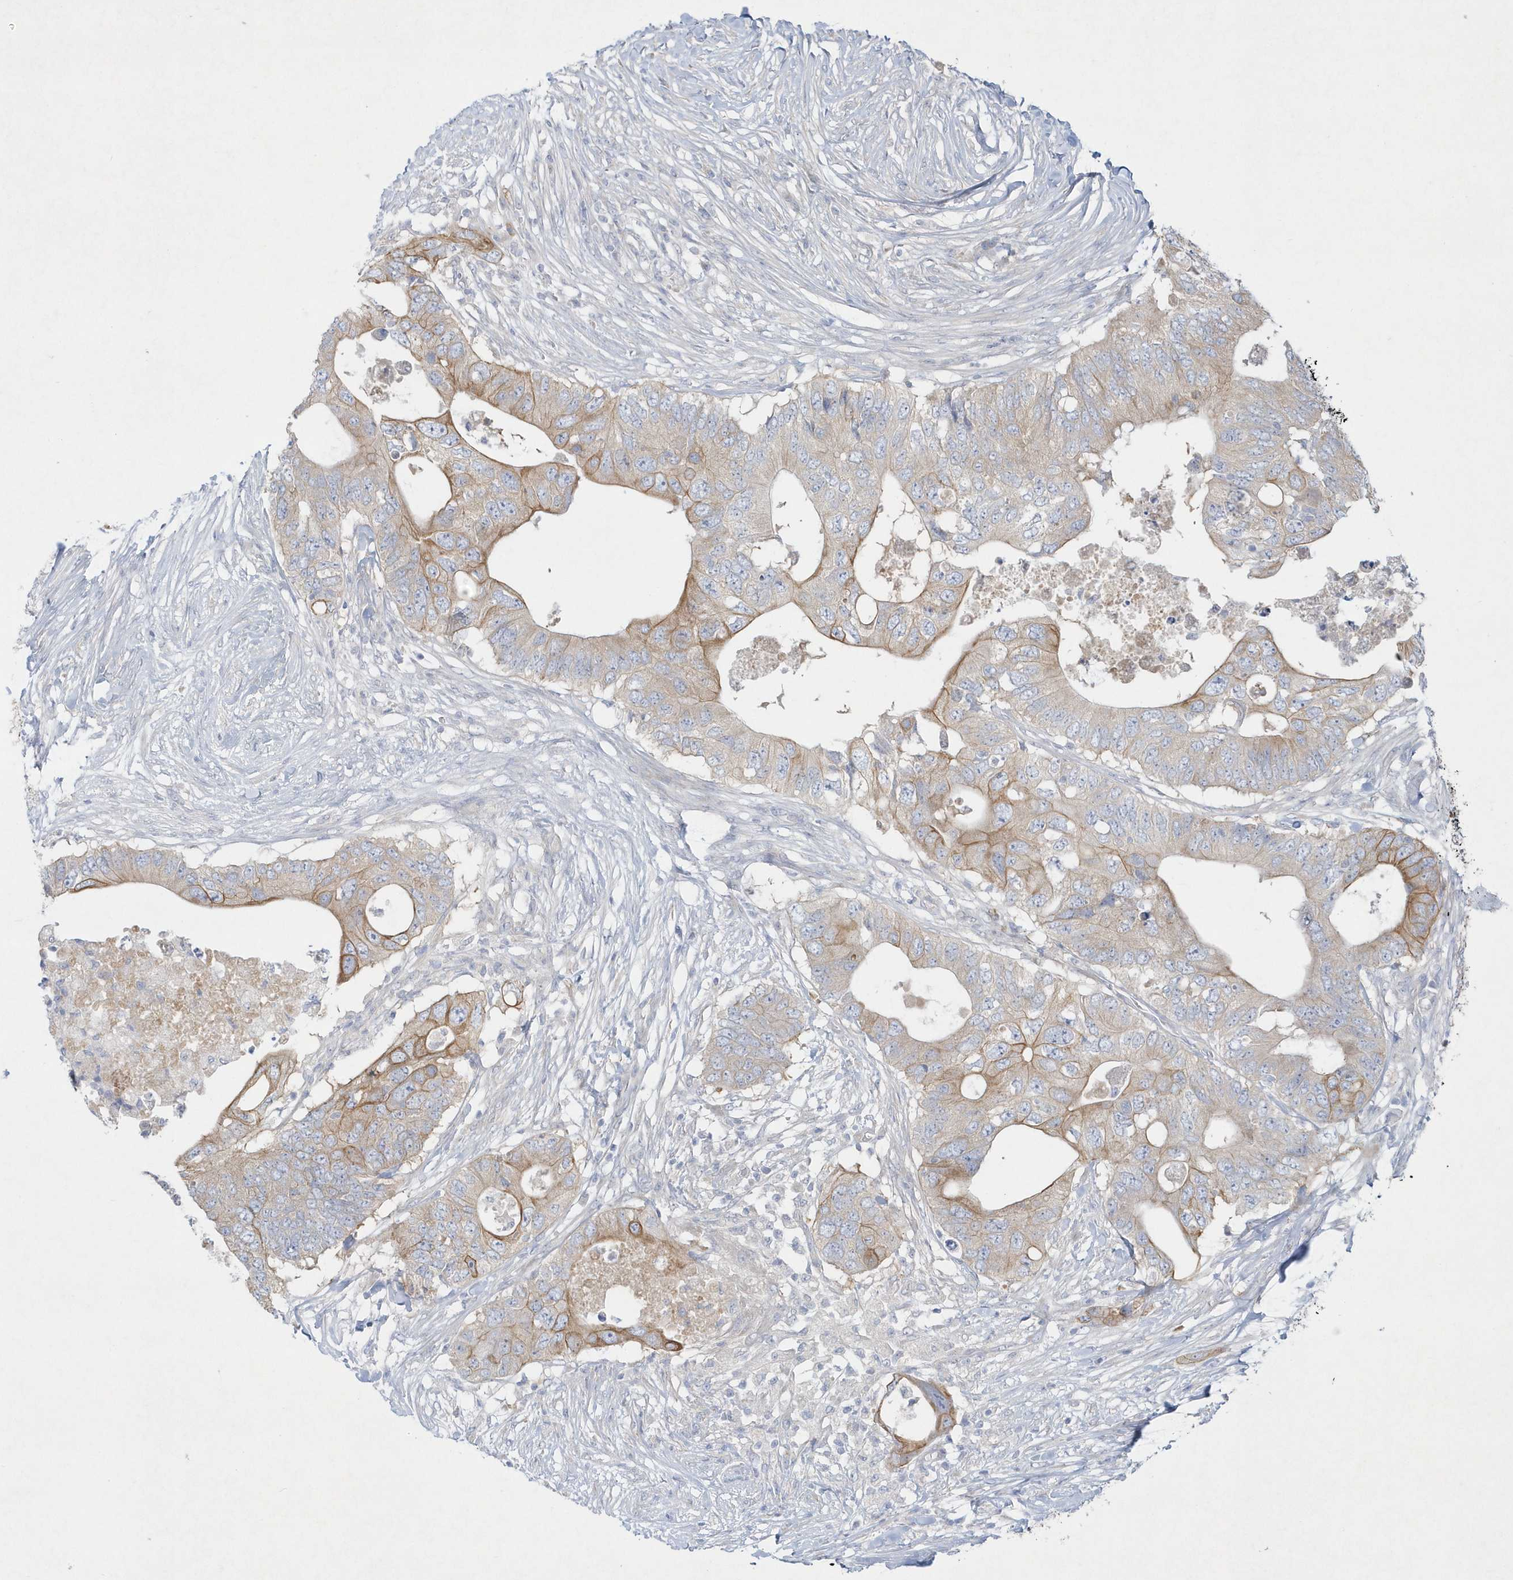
{"staining": {"intensity": "moderate", "quantity": "25%-75%", "location": "cytoplasmic/membranous"}, "tissue": "colorectal cancer", "cell_type": "Tumor cells", "image_type": "cancer", "snomed": [{"axis": "morphology", "description": "Adenocarcinoma, NOS"}, {"axis": "topography", "description": "Colon"}], "caption": "The histopathology image demonstrates staining of adenocarcinoma (colorectal), revealing moderate cytoplasmic/membranous protein staining (brown color) within tumor cells.", "gene": "LARS1", "patient": {"sex": "male", "age": 71}}